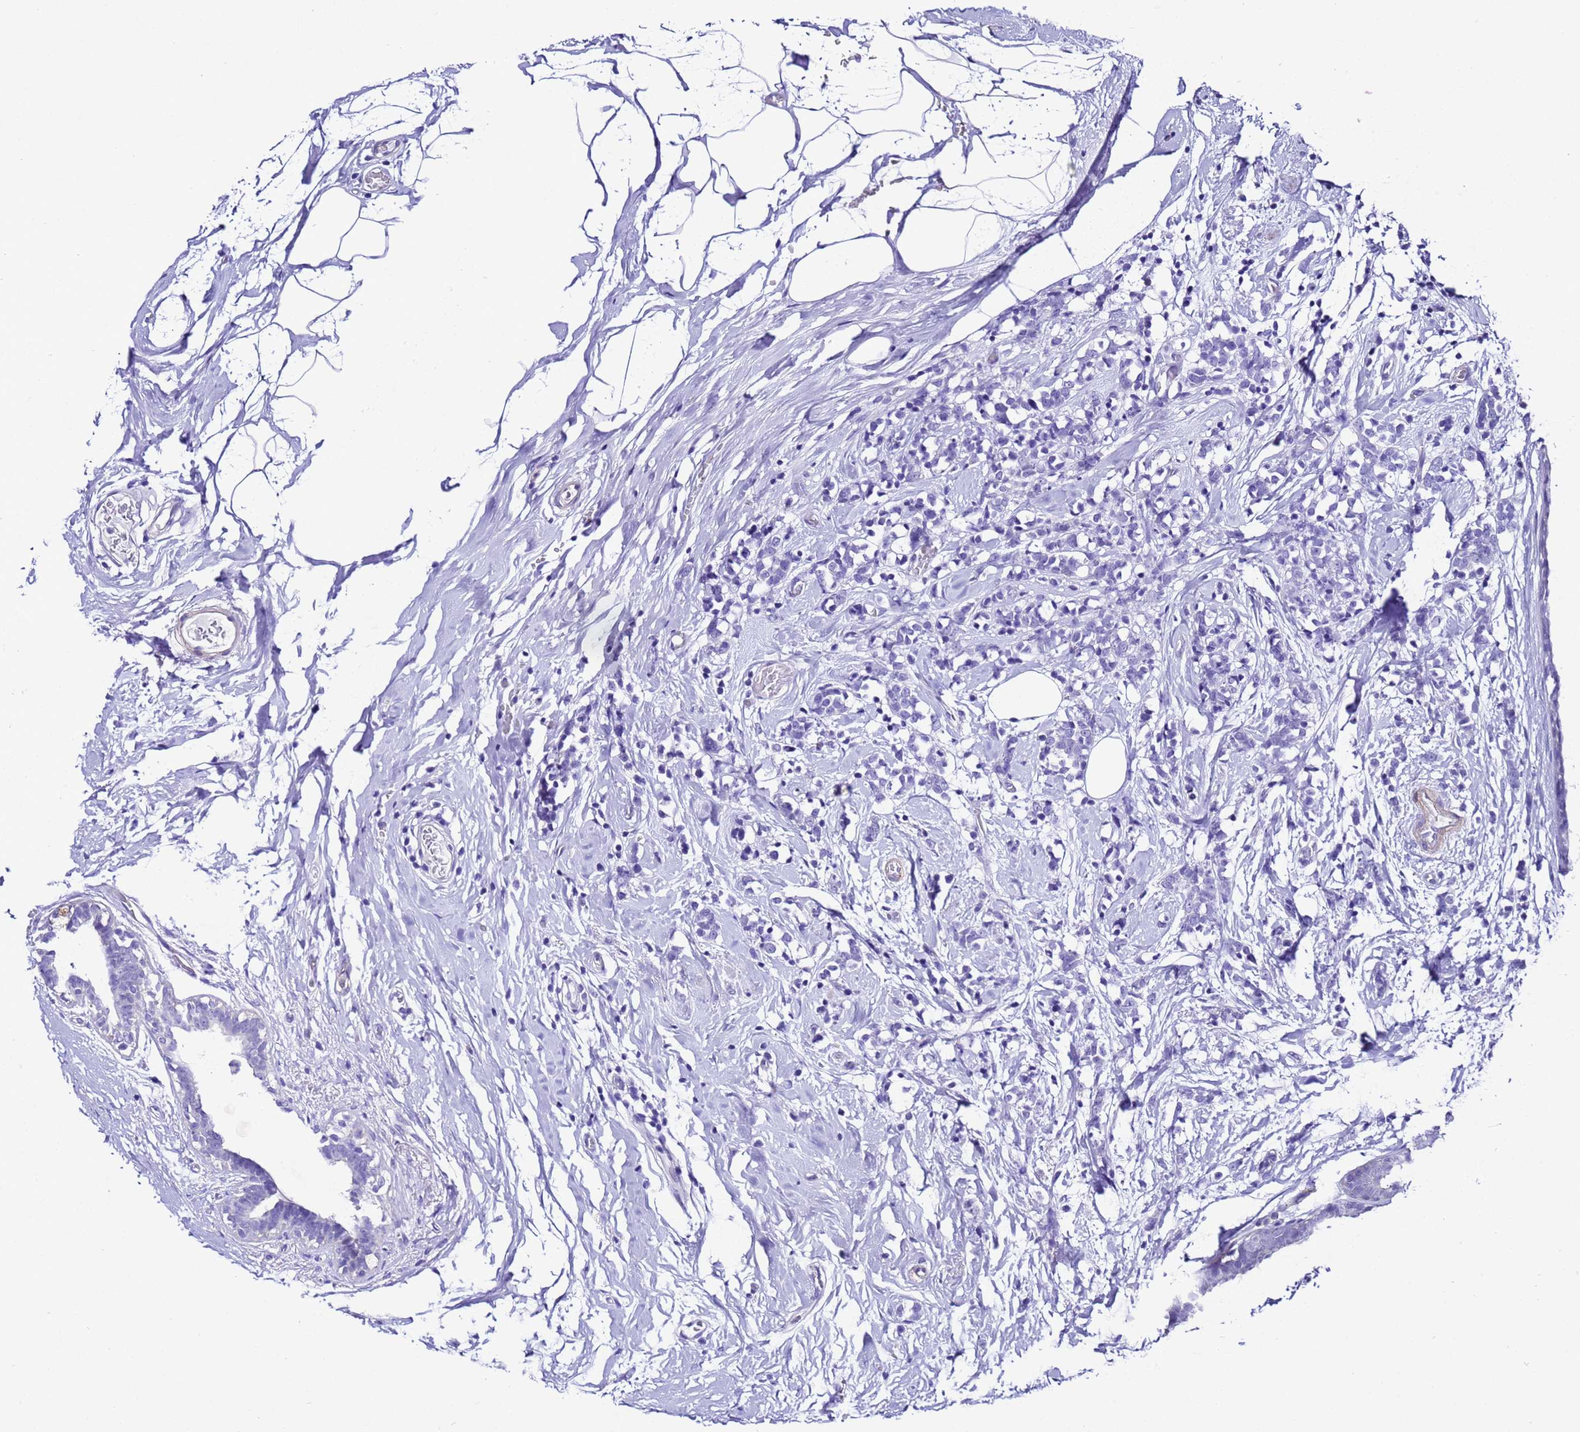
{"staining": {"intensity": "negative", "quantity": "none", "location": "none"}, "tissue": "breast cancer", "cell_type": "Tumor cells", "image_type": "cancer", "snomed": [{"axis": "morphology", "description": "Lobular carcinoma"}, {"axis": "topography", "description": "Breast"}], "caption": "Tumor cells show no significant protein expression in breast lobular carcinoma. Brightfield microscopy of immunohistochemistry (IHC) stained with DAB (brown) and hematoxylin (blue), captured at high magnification.", "gene": "ZNF417", "patient": {"sex": "female", "age": 58}}